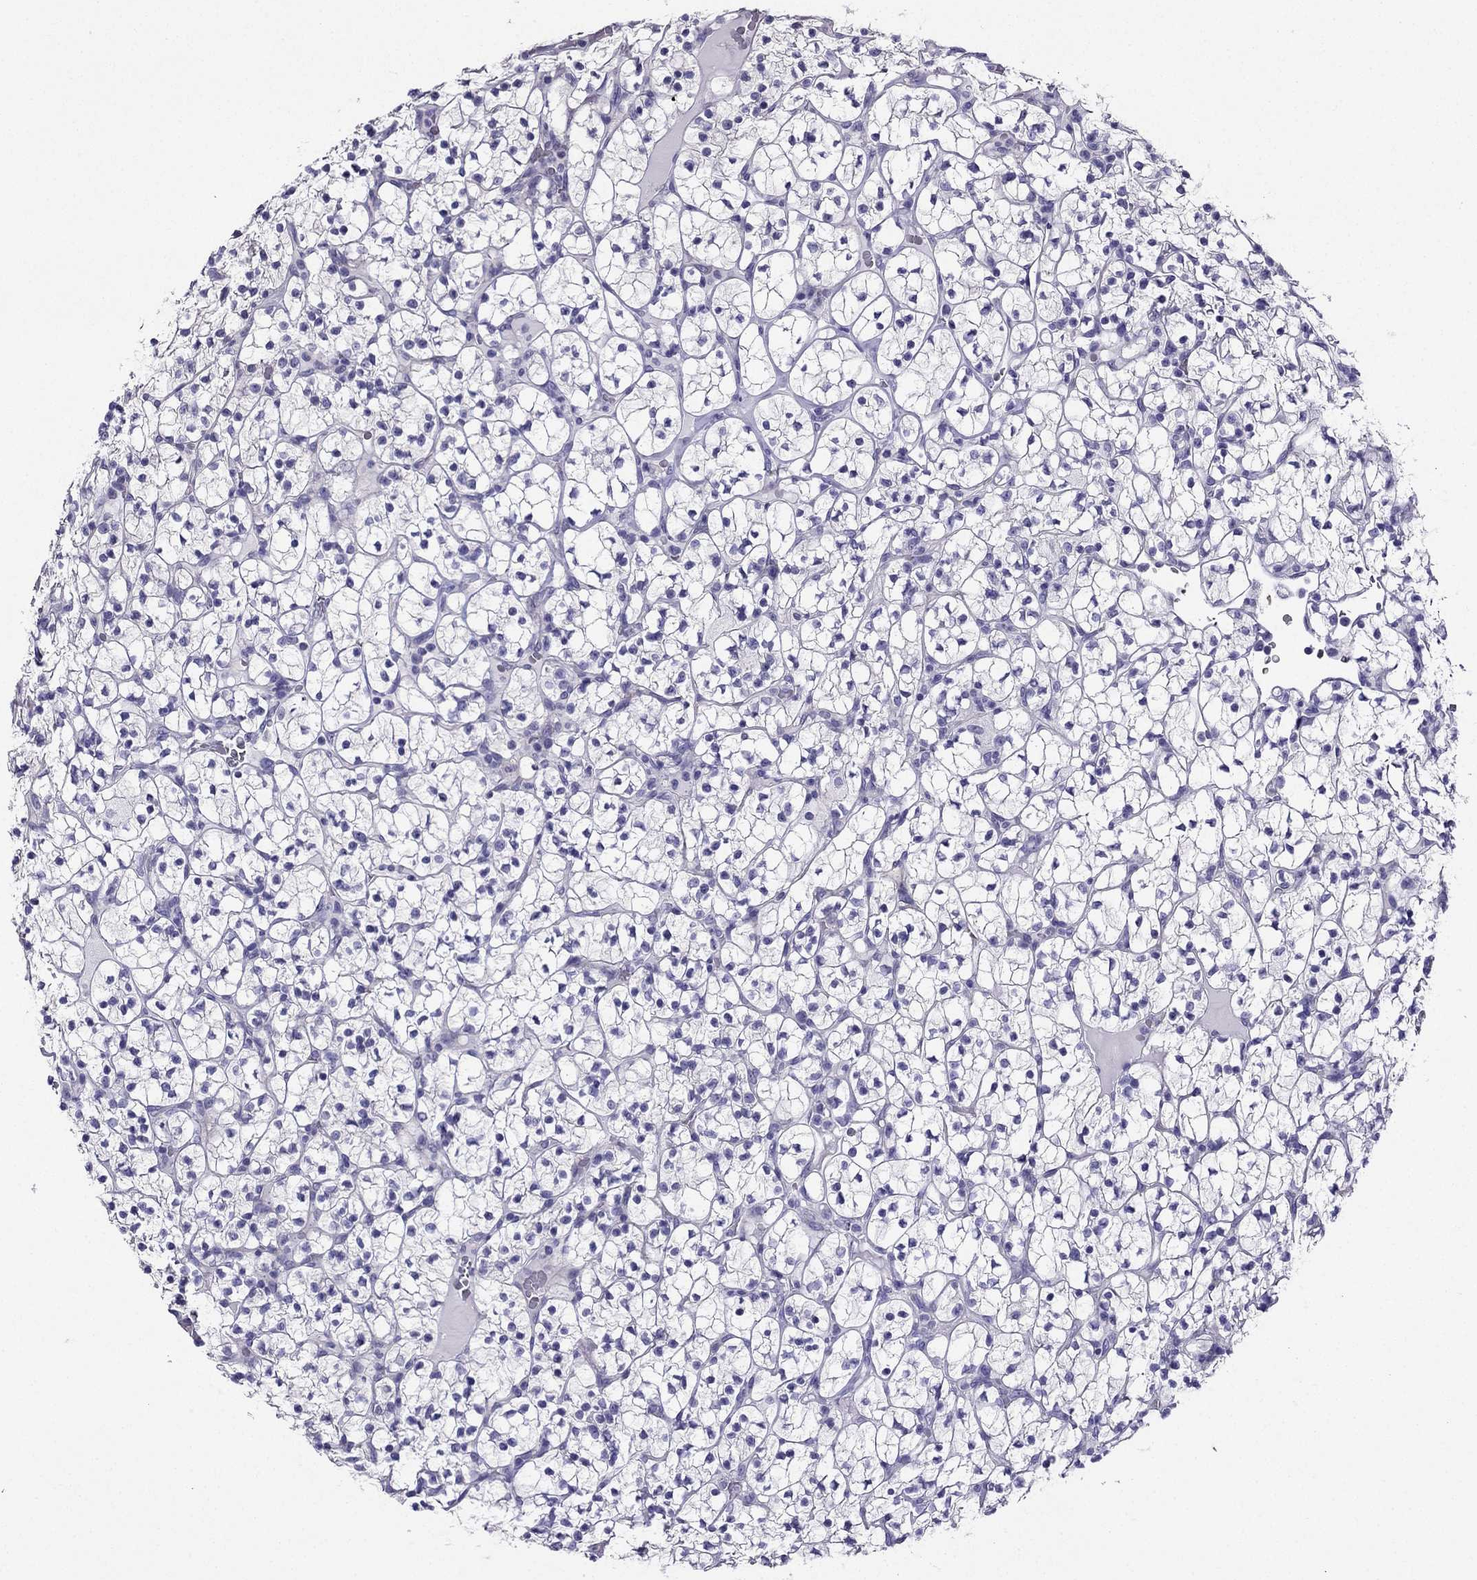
{"staining": {"intensity": "negative", "quantity": "none", "location": "none"}, "tissue": "renal cancer", "cell_type": "Tumor cells", "image_type": "cancer", "snomed": [{"axis": "morphology", "description": "Adenocarcinoma, NOS"}, {"axis": "topography", "description": "Kidney"}], "caption": "High magnification brightfield microscopy of renal adenocarcinoma stained with DAB (brown) and counterstained with hematoxylin (blue): tumor cells show no significant staining. (Brightfield microscopy of DAB immunohistochemistry (IHC) at high magnification).", "gene": "KCNJ10", "patient": {"sex": "female", "age": 89}}